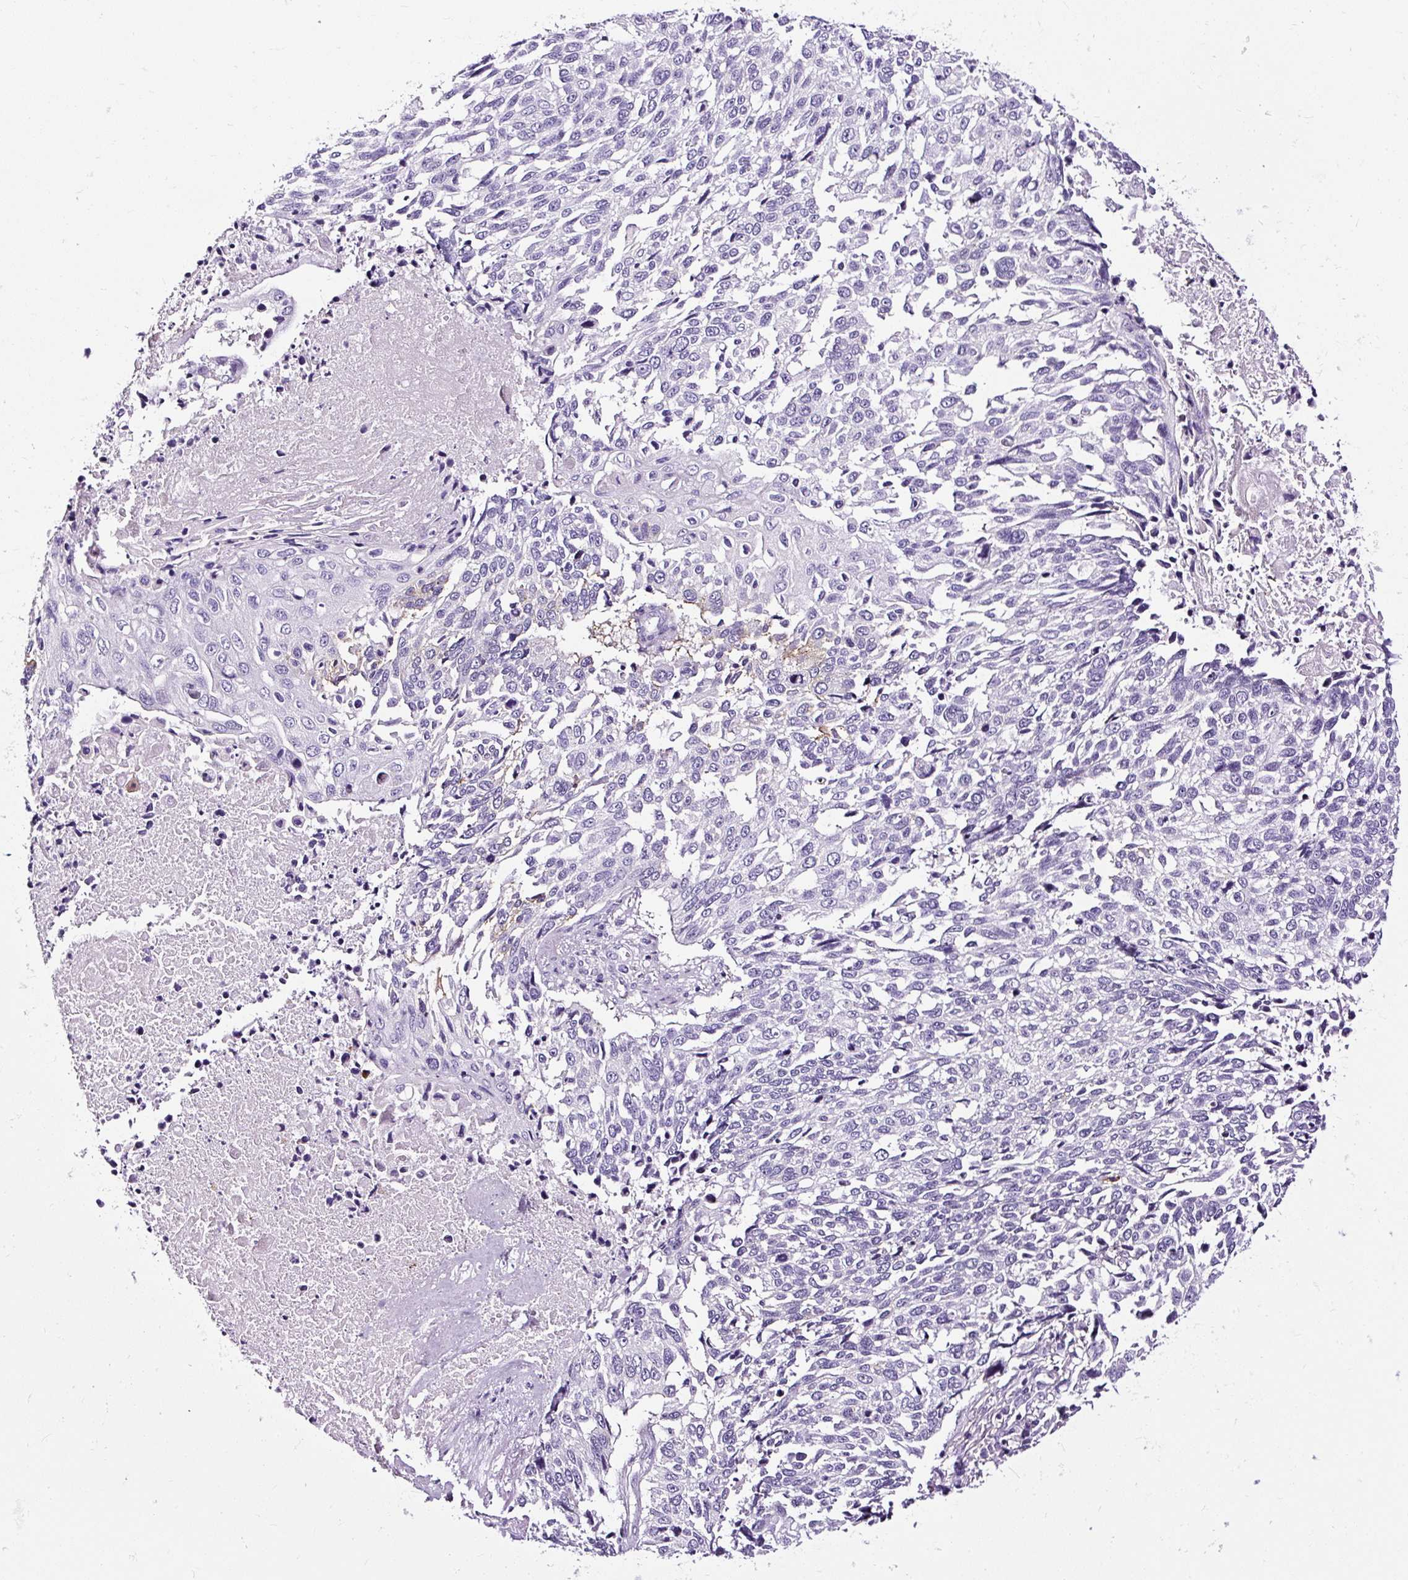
{"staining": {"intensity": "moderate", "quantity": "<25%", "location": "cytoplasmic/membranous"}, "tissue": "lung cancer", "cell_type": "Tumor cells", "image_type": "cancer", "snomed": [{"axis": "morphology", "description": "Squamous cell carcinoma, NOS"}, {"axis": "topography", "description": "Lung"}], "caption": "Squamous cell carcinoma (lung) stained for a protein reveals moderate cytoplasmic/membranous positivity in tumor cells. (Brightfield microscopy of DAB IHC at high magnification).", "gene": "SLC7A8", "patient": {"sex": "male", "age": 62}}